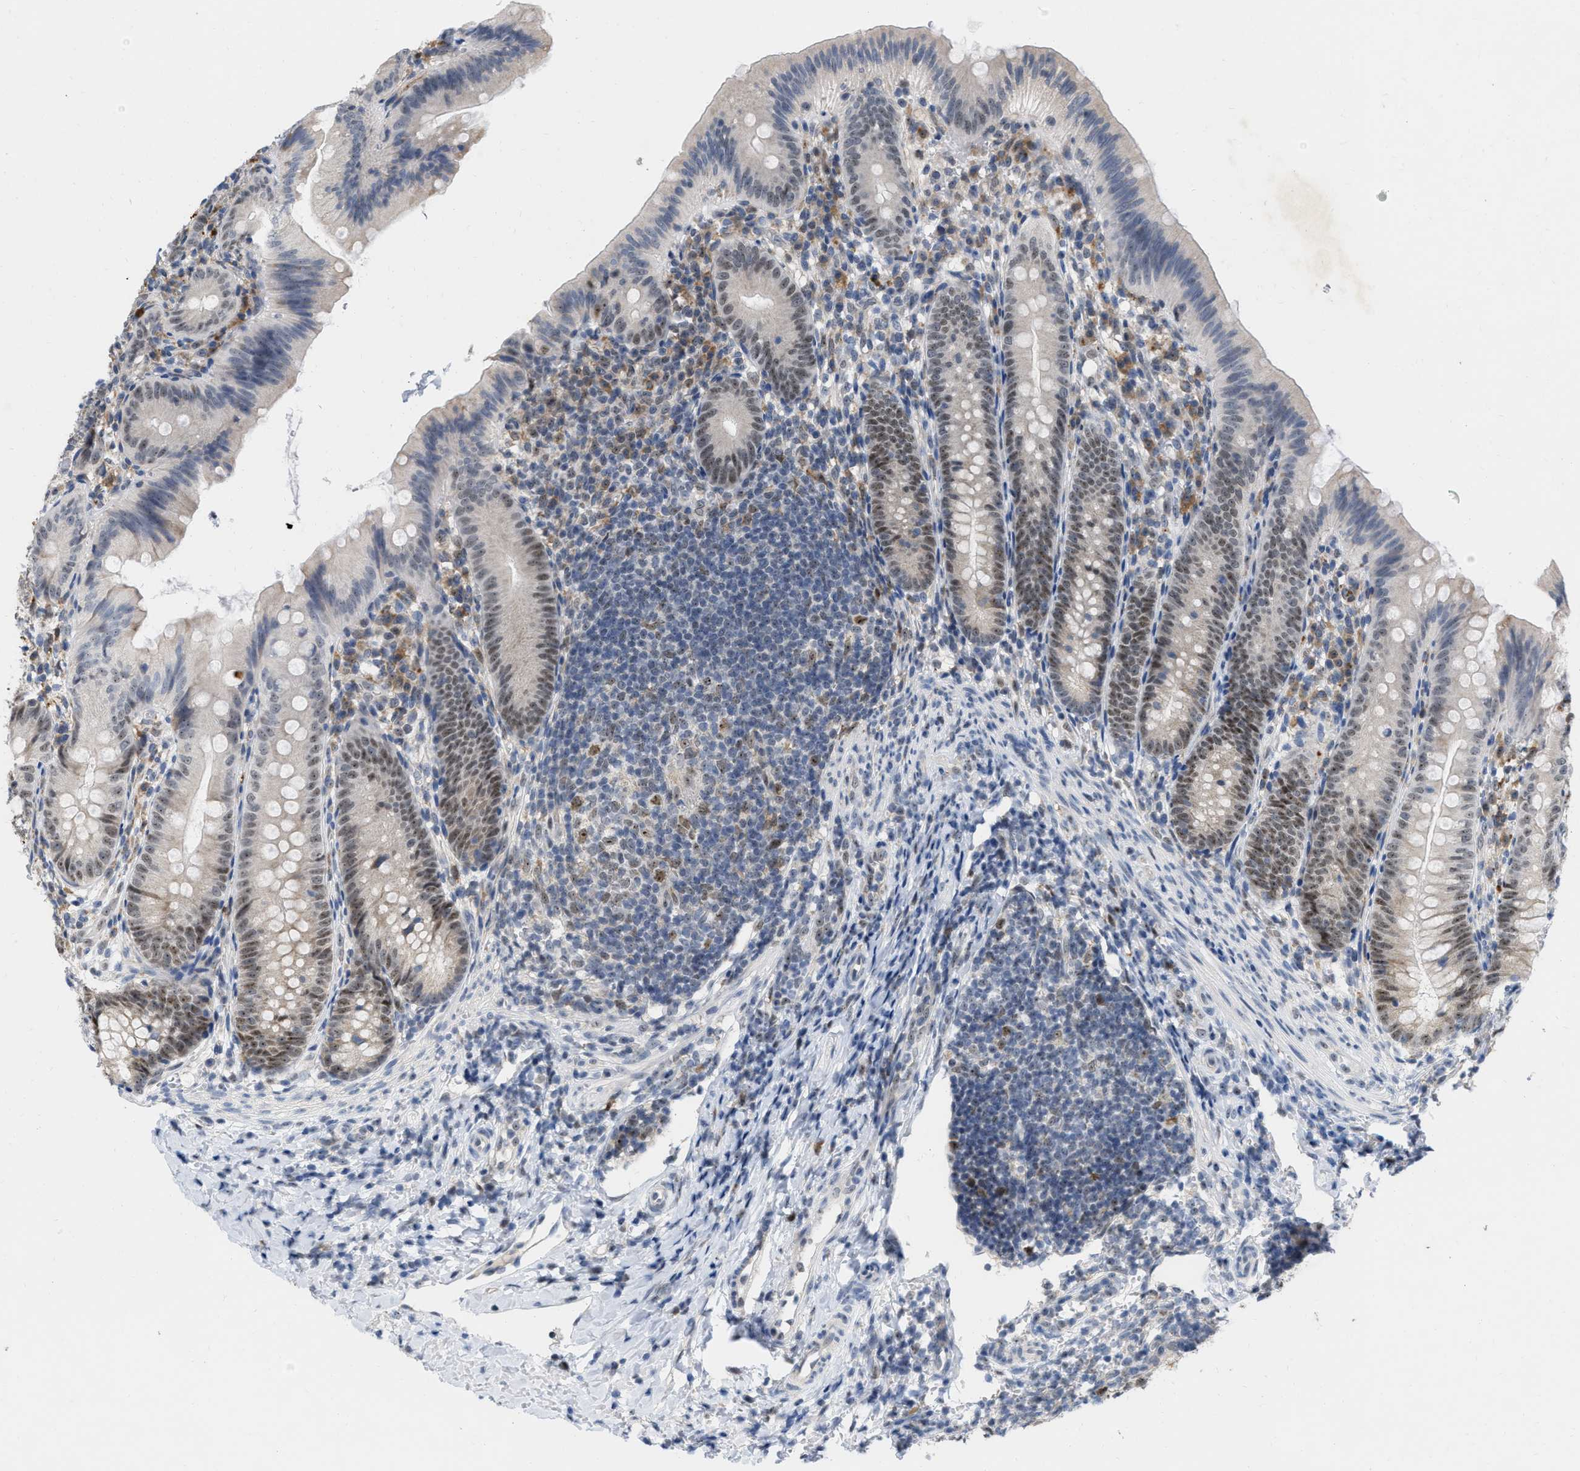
{"staining": {"intensity": "moderate", "quantity": "25%-75%", "location": "nuclear"}, "tissue": "appendix", "cell_type": "Glandular cells", "image_type": "normal", "snomed": [{"axis": "morphology", "description": "Normal tissue, NOS"}, {"axis": "topography", "description": "Appendix"}], "caption": "Appendix was stained to show a protein in brown. There is medium levels of moderate nuclear staining in approximately 25%-75% of glandular cells. (DAB (3,3'-diaminobenzidine) IHC with brightfield microscopy, high magnification).", "gene": "ELAC2", "patient": {"sex": "male", "age": 1}}